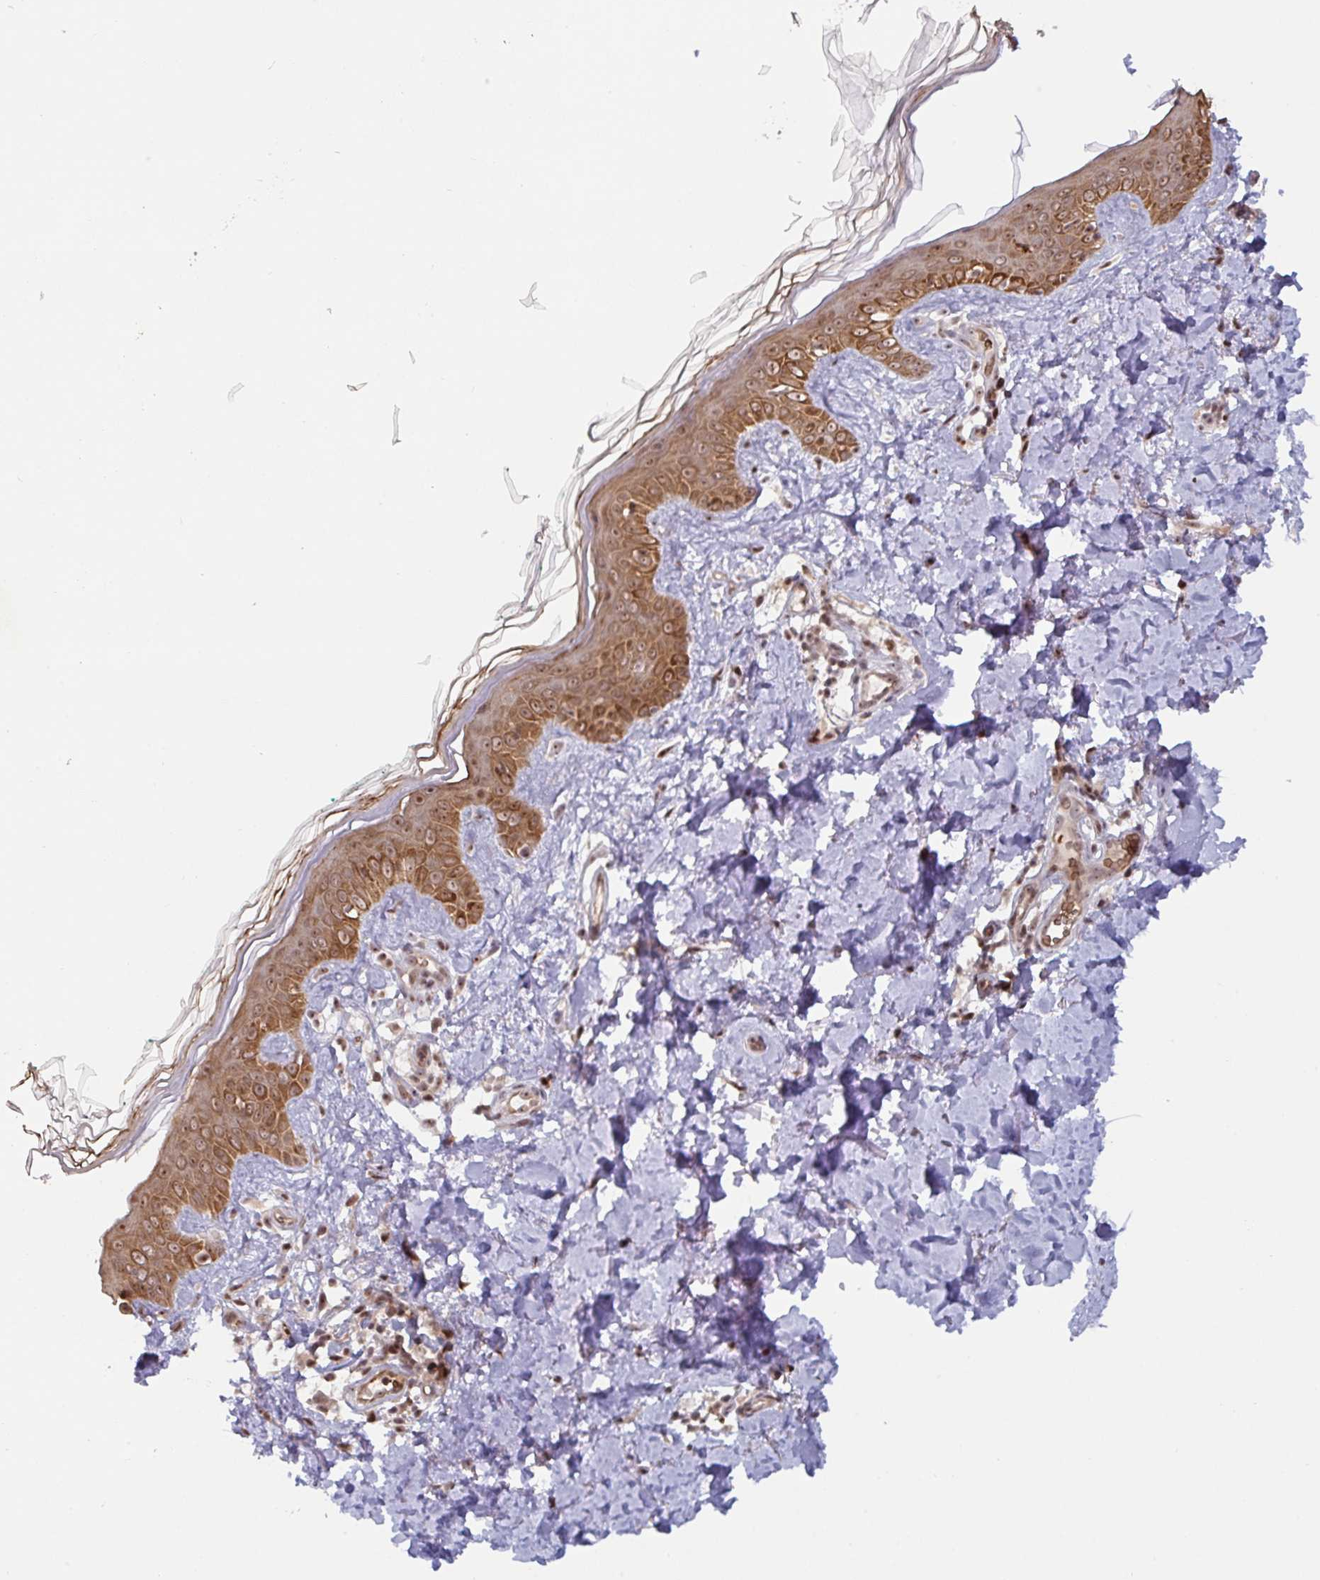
{"staining": {"intensity": "moderate", "quantity": ">75%", "location": "cytoplasmic/membranous,nuclear"}, "tissue": "skin", "cell_type": "Fibroblasts", "image_type": "normal", "snomed": [{"axis": "morphology", "description": "Normal tissue, NOS"}, {"axis": "topography", "description": "Skin"}, {"axis": "topography", "description": "Peripheral nerve tissue"}], "caption": "This histopathology image reveals immunohistochemistry (IHC) staining of unremarkable skin, with medium moderate cytoplasmic/membranous,nuclear expression in about >75% of fibroblasts.", "gene": "NLRP13", "patient": {"sex": "female", "age": 45}}